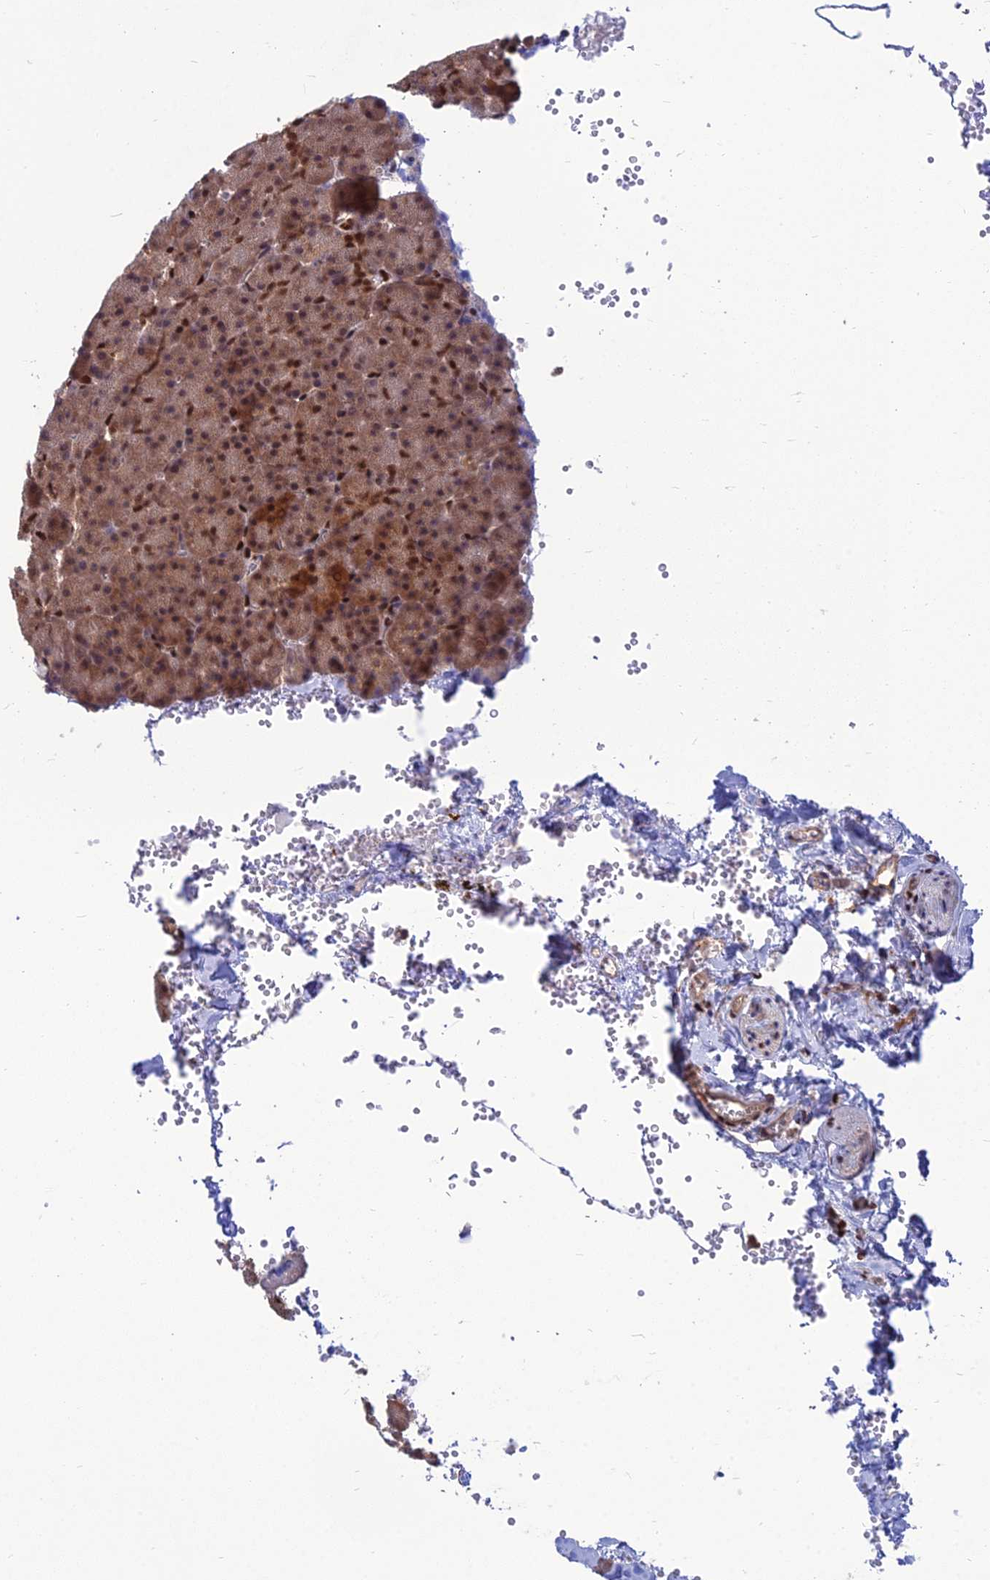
{"staining": {"intensity": "moderate", "quantity": ">75%", "location": "cytoplasmic/membranous,nuclear"}, "tissue": "pancreas", "cell_type": "Exocrine glandular cells", "image_type": "normal", "snomed": [{"axis": "morphology", "description": "Normal tissue, NOS"}, {"axis": "topography", "description": "Pancreas"}], "caption": "This image displays immunohistochemistry (IHC) staining of benign human pancreas, with medium moderate cytoplasmic/membranous,nuclear positivity in about >75% of exocrine glandular cells.", "gene": "DNPEP", "patient": {"sex": "female", "age": 35}}